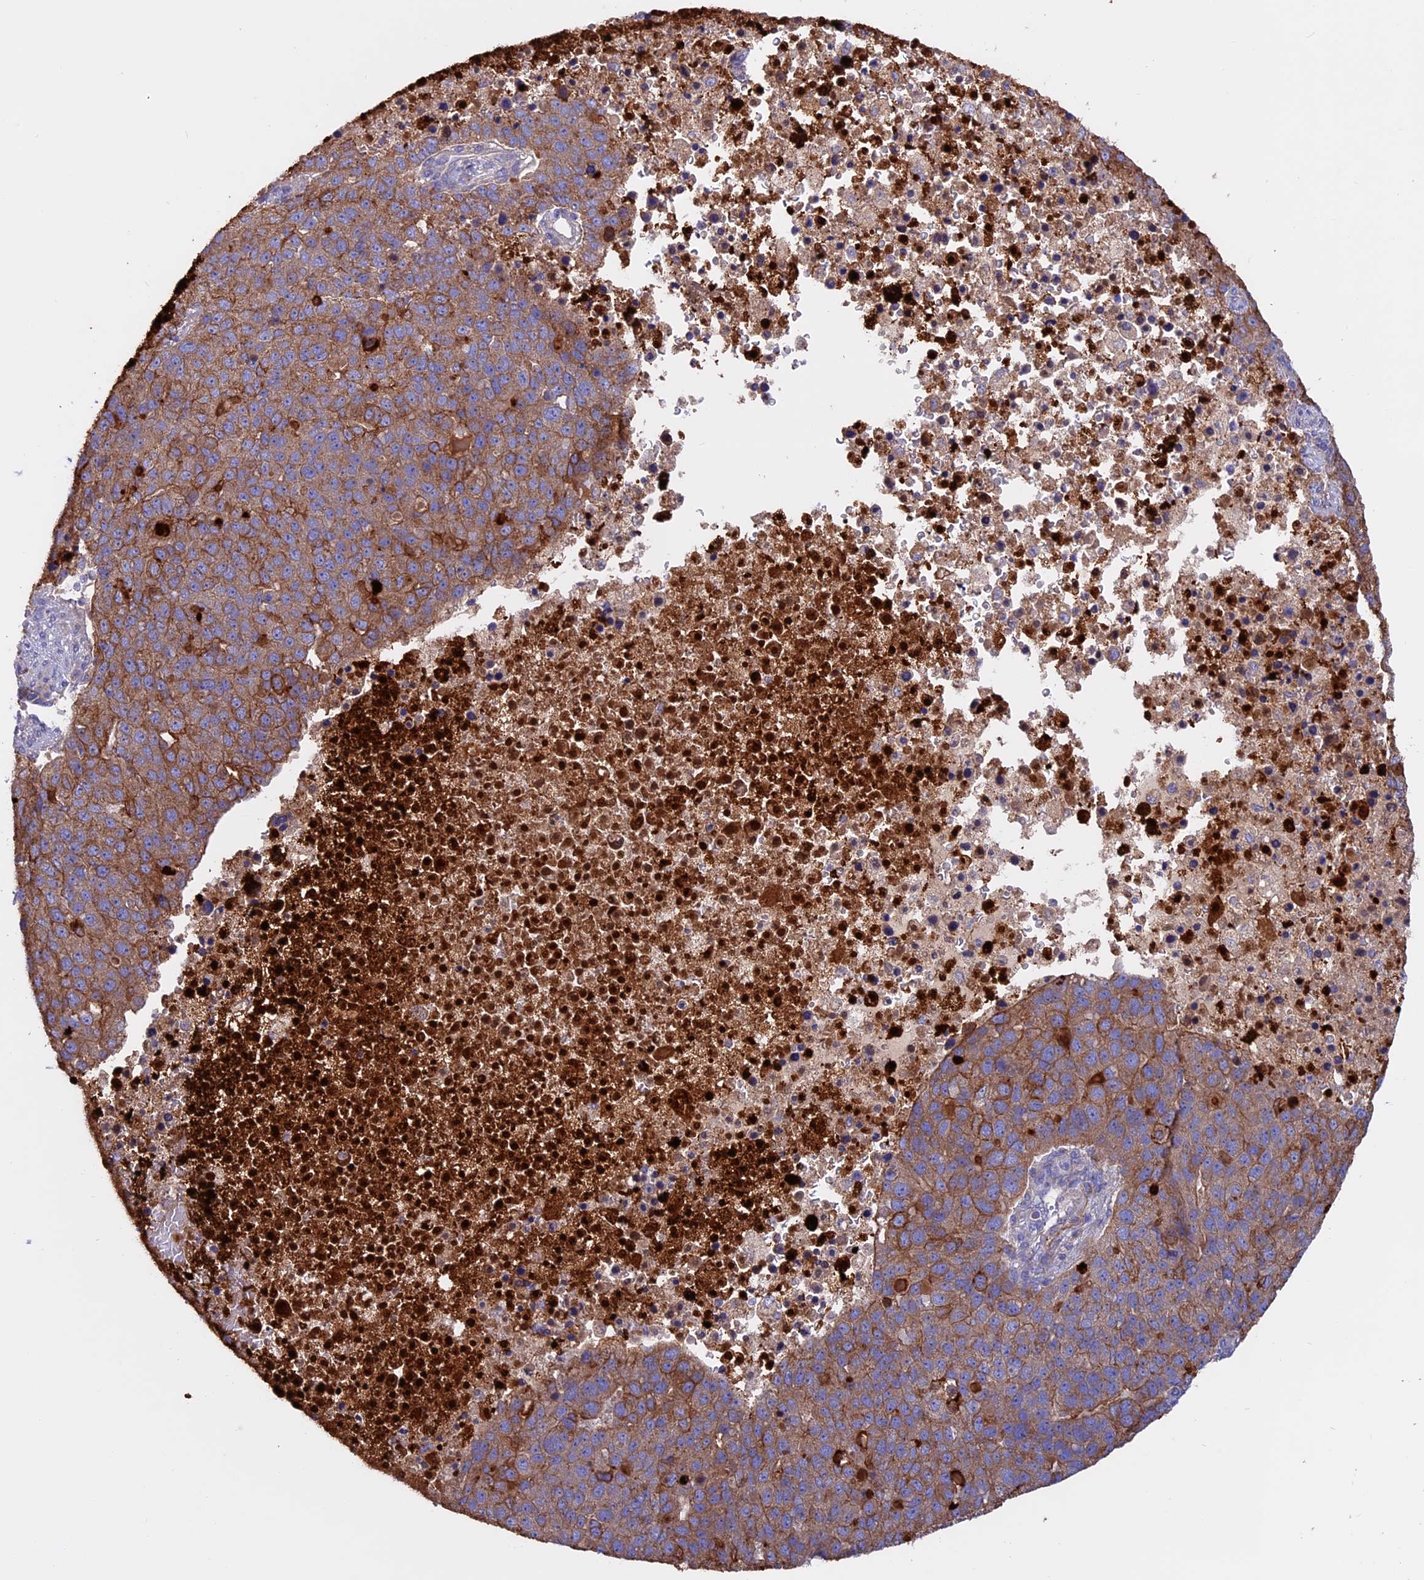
{"staining": {"intensity": "moderate", "quantity": ">75%", "location": "cytoplasmic/membranous"}, "tissue": "pancreatic cancer", "cell_type": "Tumor cells", "image_type": "cancer", "snomed": [{"axis": "morphology", "description": "Adenocarcinoma, NOS"}, {"axis": "topography", "description": "Pancreas"}], "caption": "Immunohistochemical staining of pancreatic adenocarcinoma demonstrates medium levels of moderate cytoplasmic/membranous staining in about >75% of tumor cells.", "gene": "PTPN9", "patient": {"sex": "female", "age": 61}}